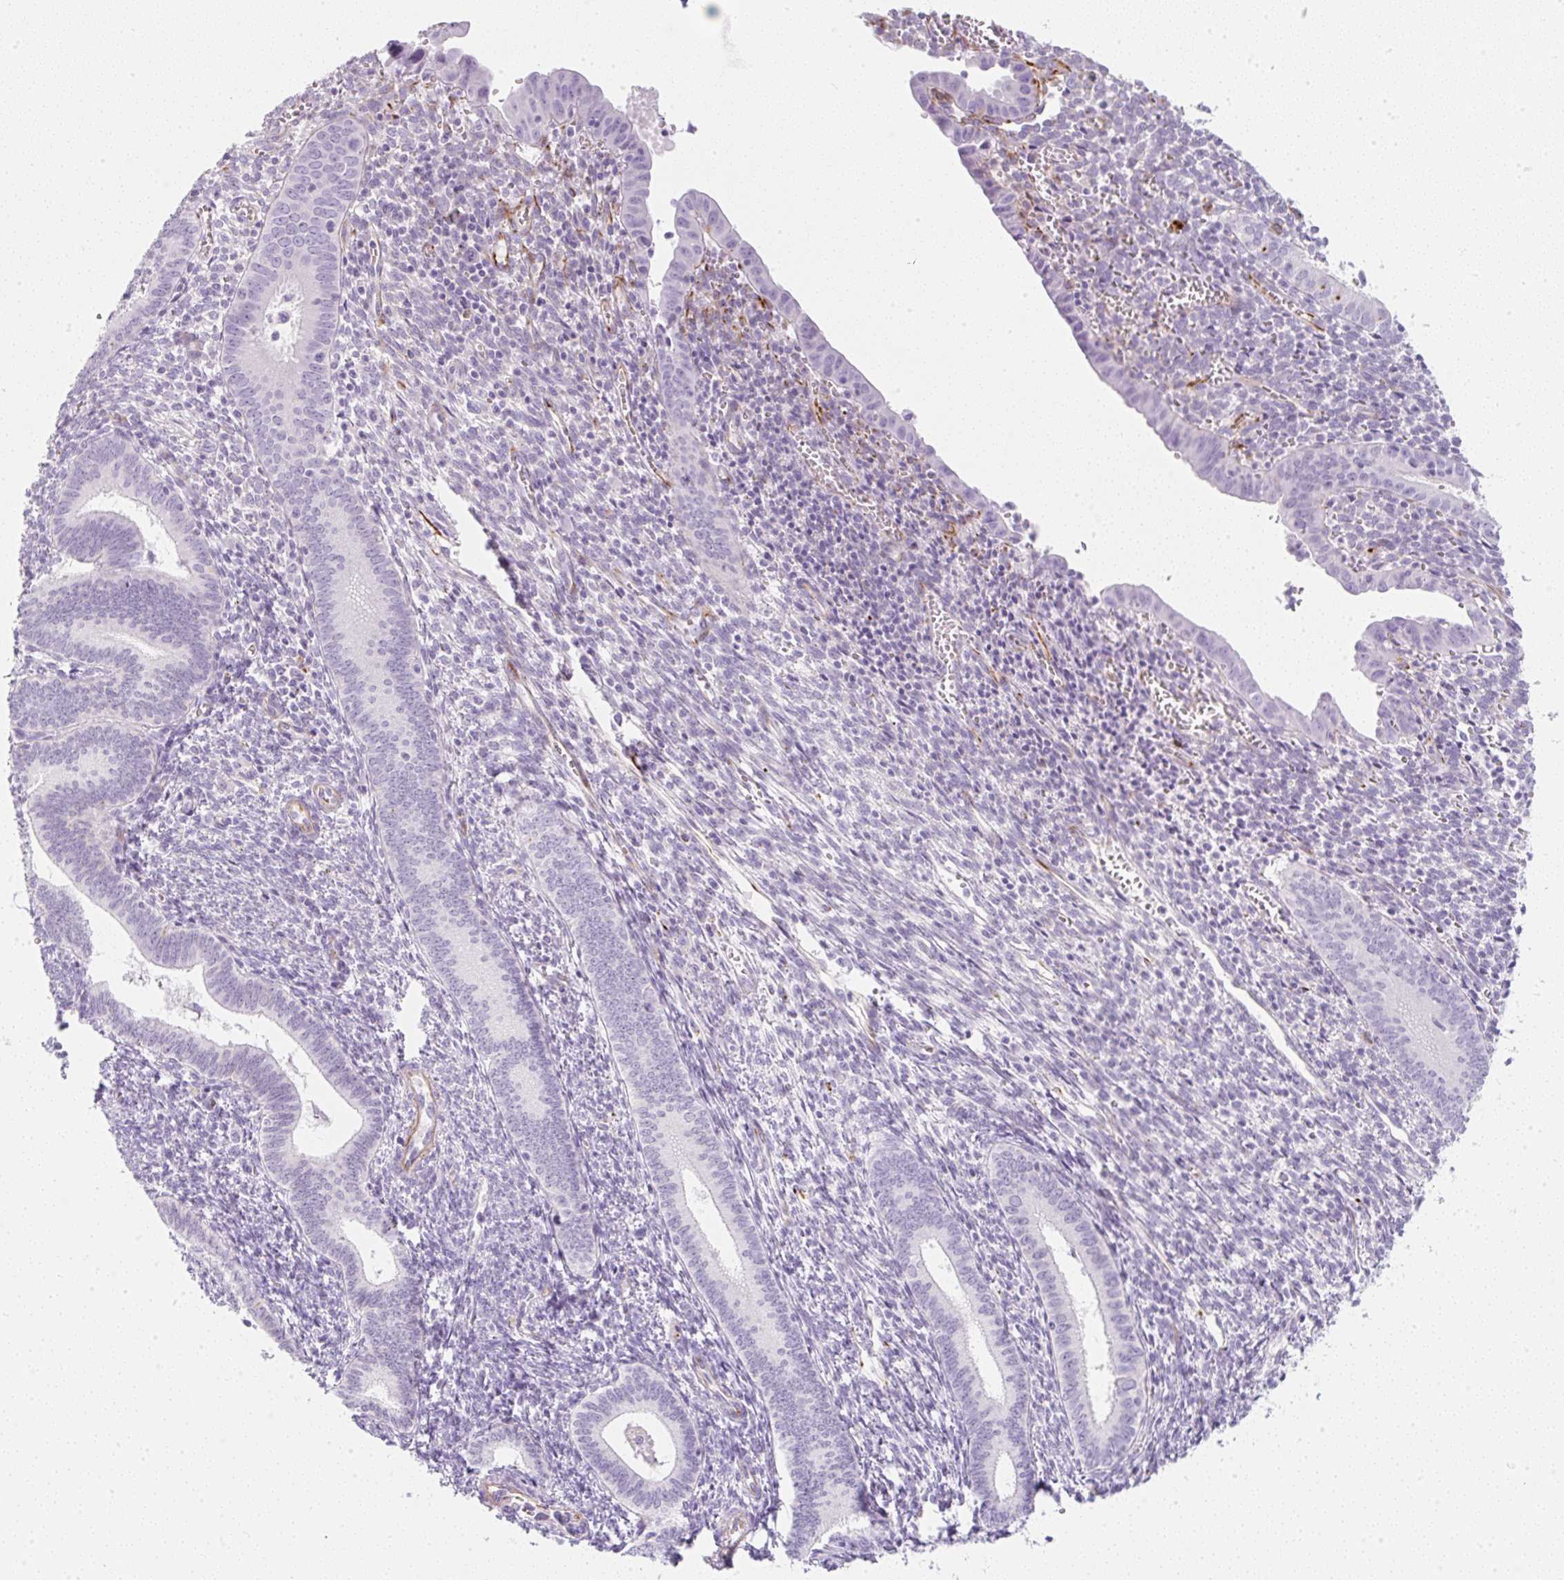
{"staining": {"intensity": "strong", "quantity": "<25%", "location": "cytoplasmic/membranous"}, "tissue": "endometrium", "cell_type": "Cells in endometrial stroma", "image_type": "normal", "snomed": [{"axis": "morphology", "description": "Normal tissue, NOS"}, {"axis": "topography", "description": "Endometrium"}], "caption": "A photomicrograph of endometrium stained for a protein exhibits strong cytoplasmic/membranous brown staining in cells in endometrial stroma.", "gene": "ZNF689", "patient": {"sex": "female", "age": 41}}